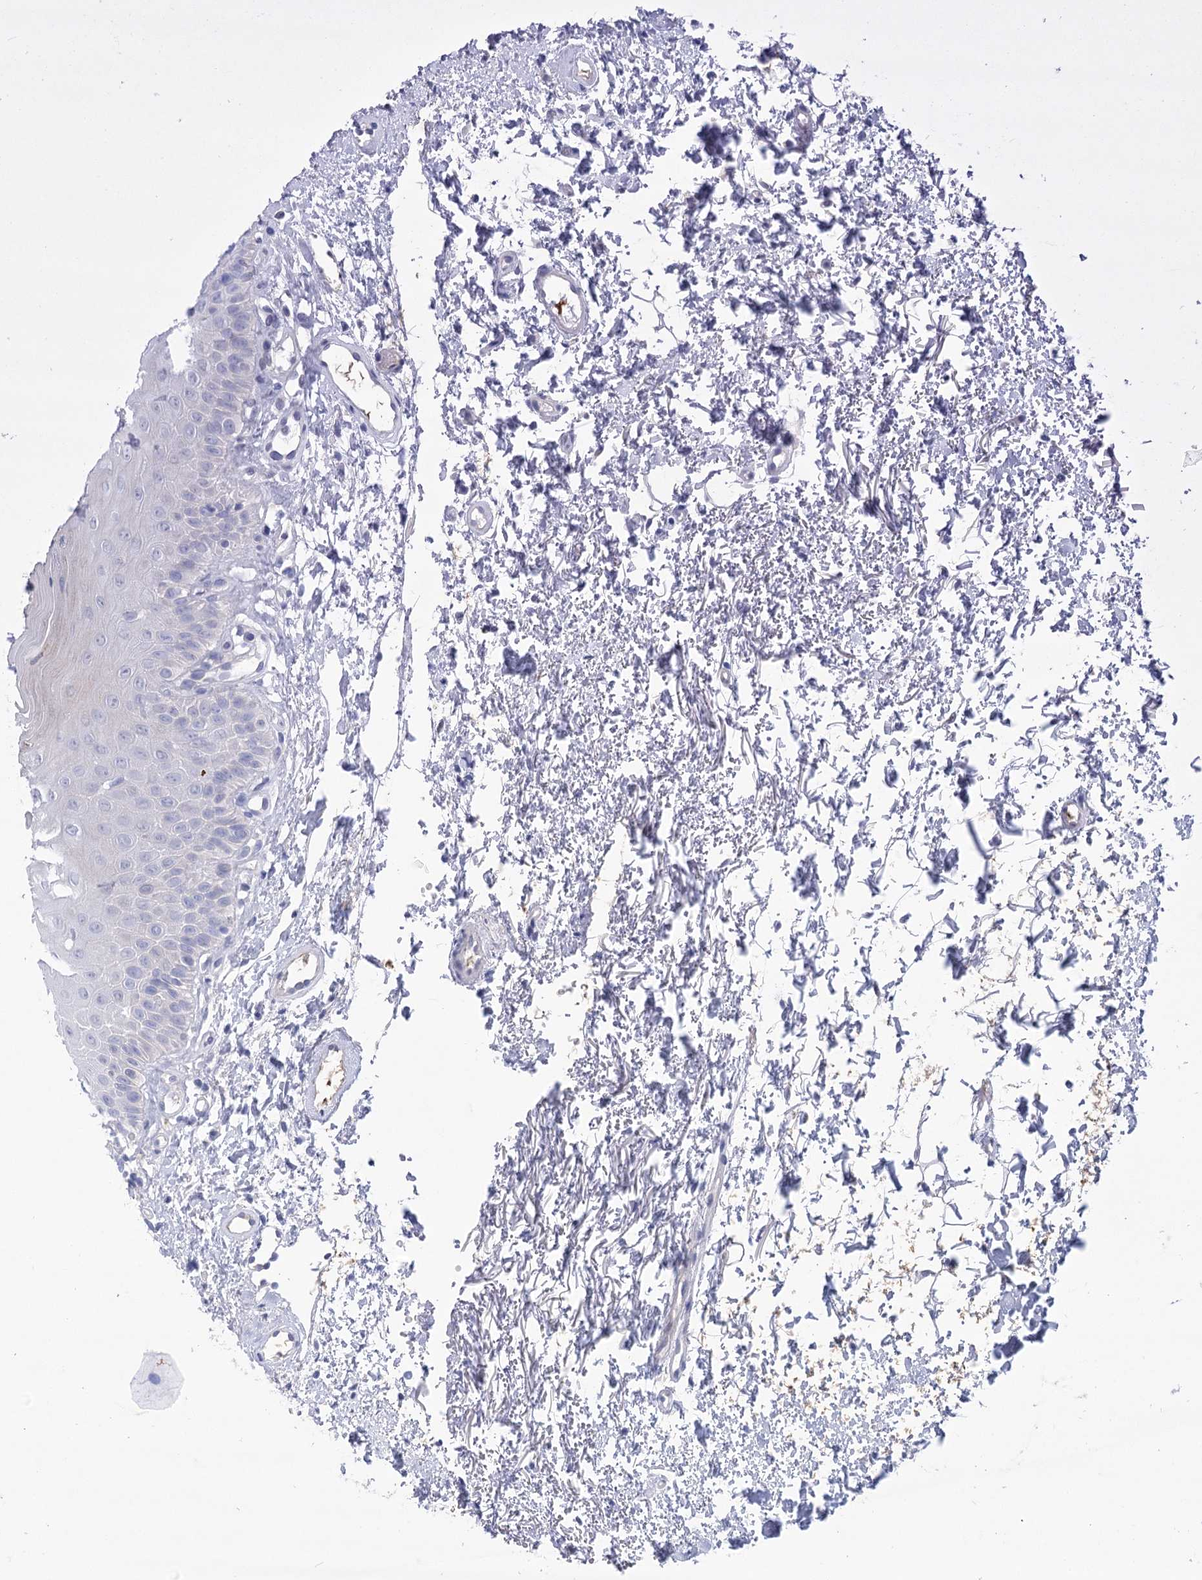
{"staining": {"intensity": "negative", "quantity": "none", "location": "none"}, "tissue": "oral mucosa", "cell_type": "Squamous epithelial cells", "image_type": "normal", "snomed": [{"axis": "morphology", "description": "Normal tissue, NOS"}, {"axis": "topography", "description": "Oral tissue"}], "caption": "This is a photomicrograph of IHC staining of normal oral mucosa, which shows no positivity in squamous epithelial cells. The staining was performed using DAB to visualize the protein expression in brown, while the nuclei were stained in blue with hematoxylin (Magnification: 20x).", "gene": "NRAP", "patient": {"sex": "male", "age": 66}}